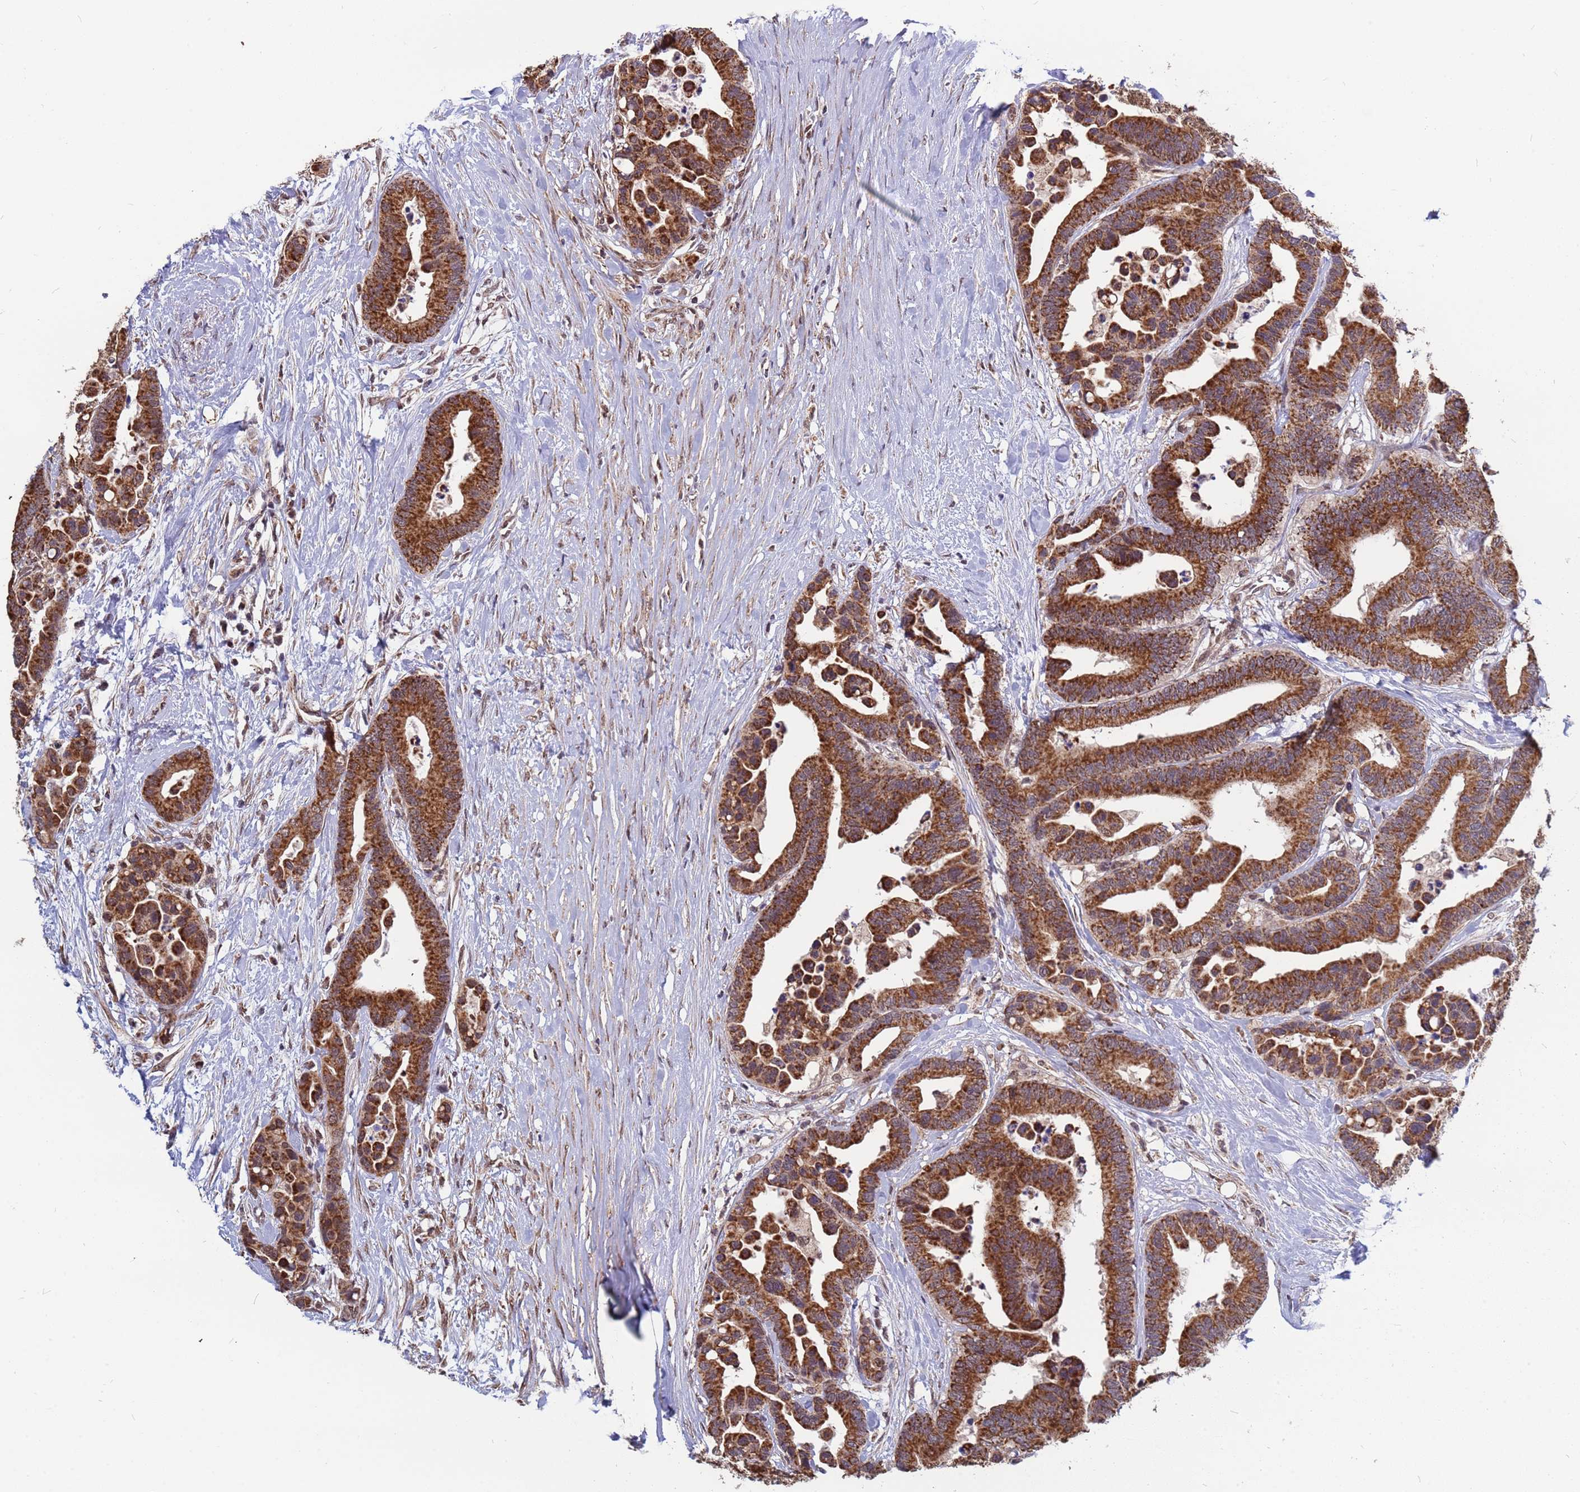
{"staining": {"intensity": "strong", "quantity": ">75%", "location": "cytoplasmic/membranous"}, "tissue": "colorectal cancer", "cell_type": "Tumor cells", "image_type": "cancer", "snomed": [{"axis": "morphology", "description": "Adenocarcinoma, NOS"}, {"axis": "topography", "description": "Colon"}], "caption": "IHC (DAB) staining of colorectal cancer (adenocarcinoma) exhibits strong cytoplasmic/membranous protein staining in about >75% of tumor cells.", "gene": "DENND2B", "patient": {"sex": "male", "age": 82}}